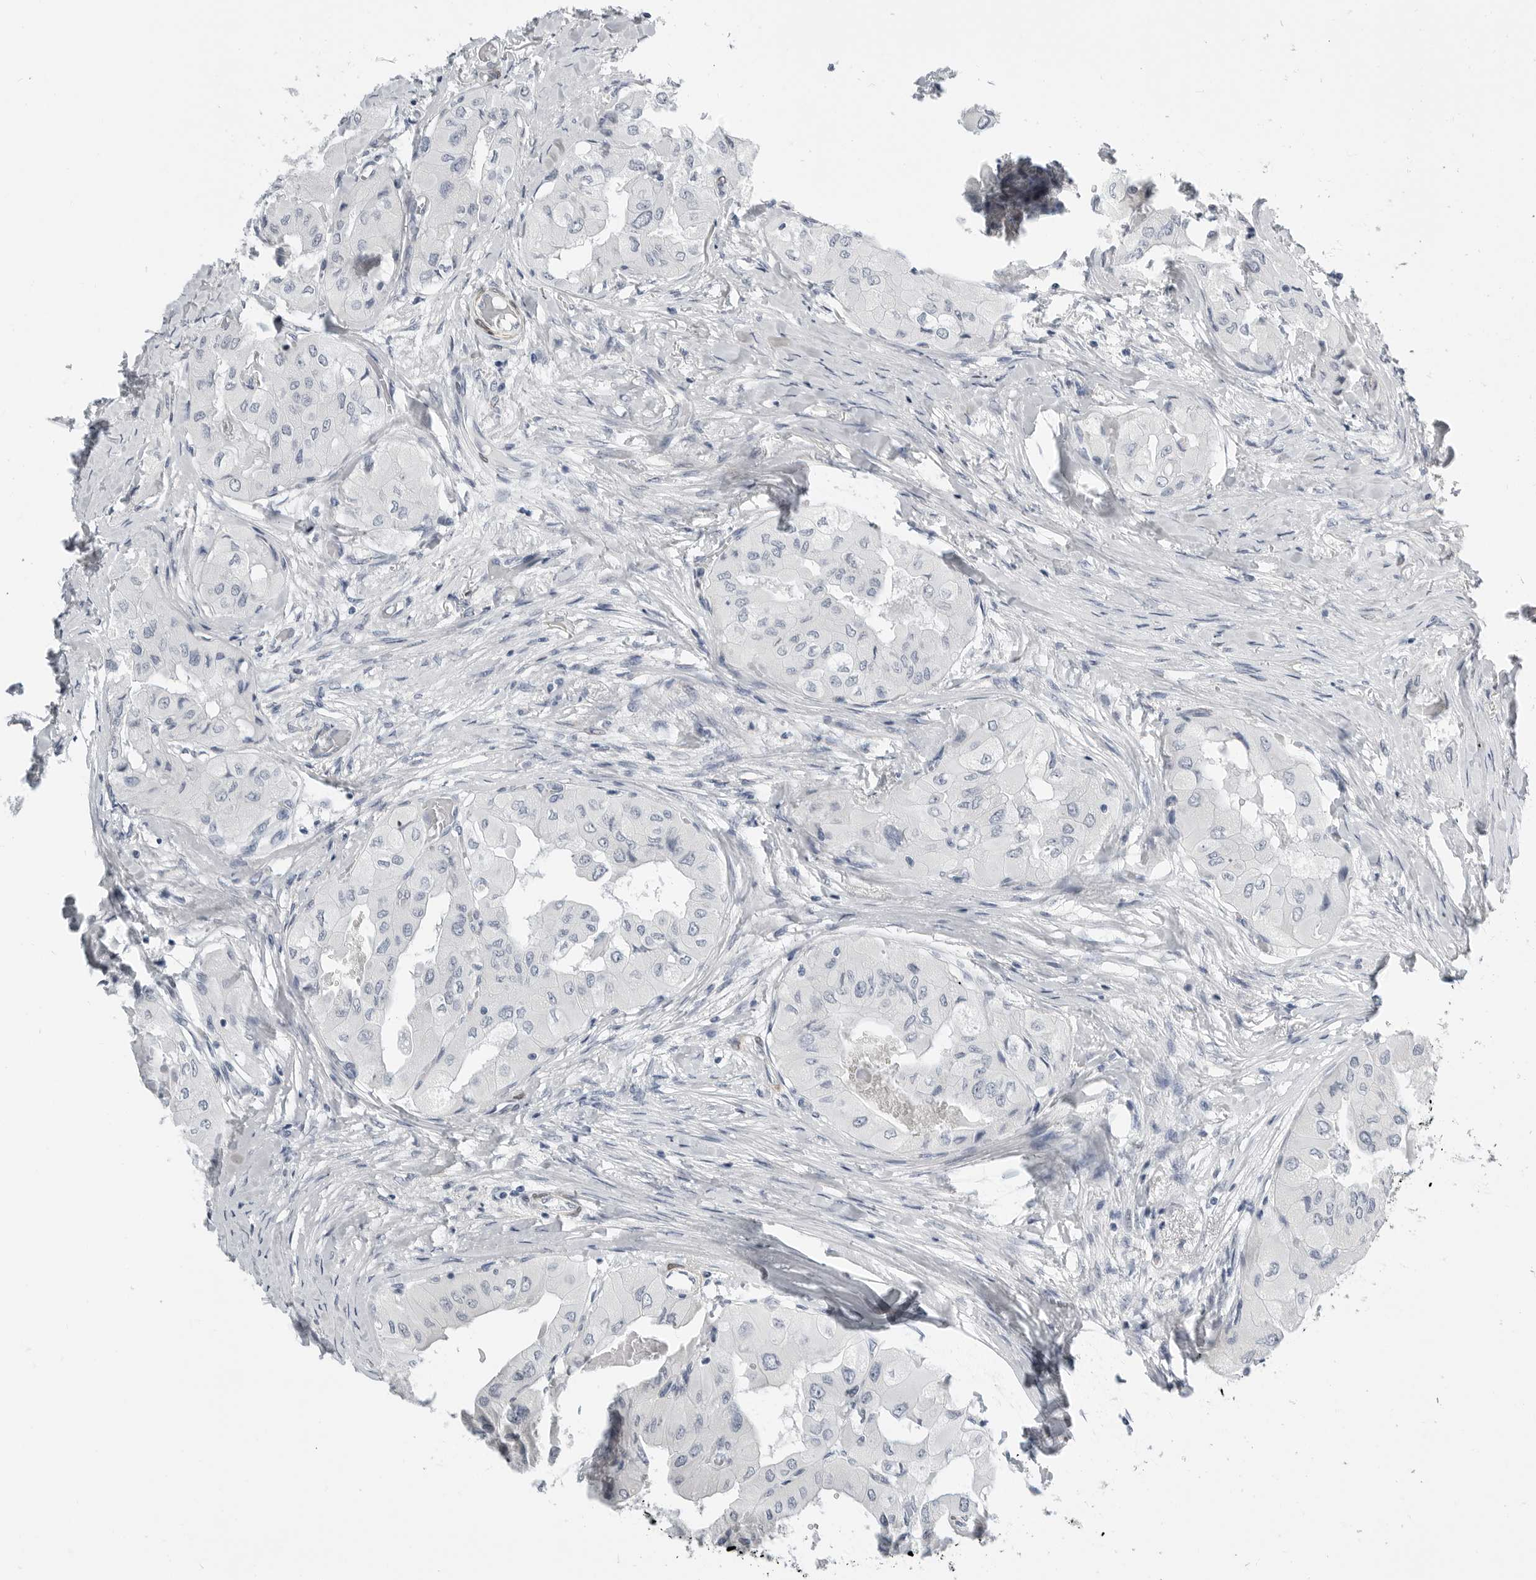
{"staining": {"intensity": "negative", "quantity": "none", "location": "none"}, "tissue": "thyroid cancer", "cell_type": "Tumor cells", "image_type": "cancer", "snomed": [{"axis": "morphology", "description": "Papillary adenocarcinoma, NOS"}, {"axis": "topography", "description": "Thyroid gland"}], "caption": "Histopathology image shows no protein expression in tumor cells of thyroid papillary adenocarcinoma tissue.", "gene": "PLN", "patient": {"sex": "female", "age": 59}}